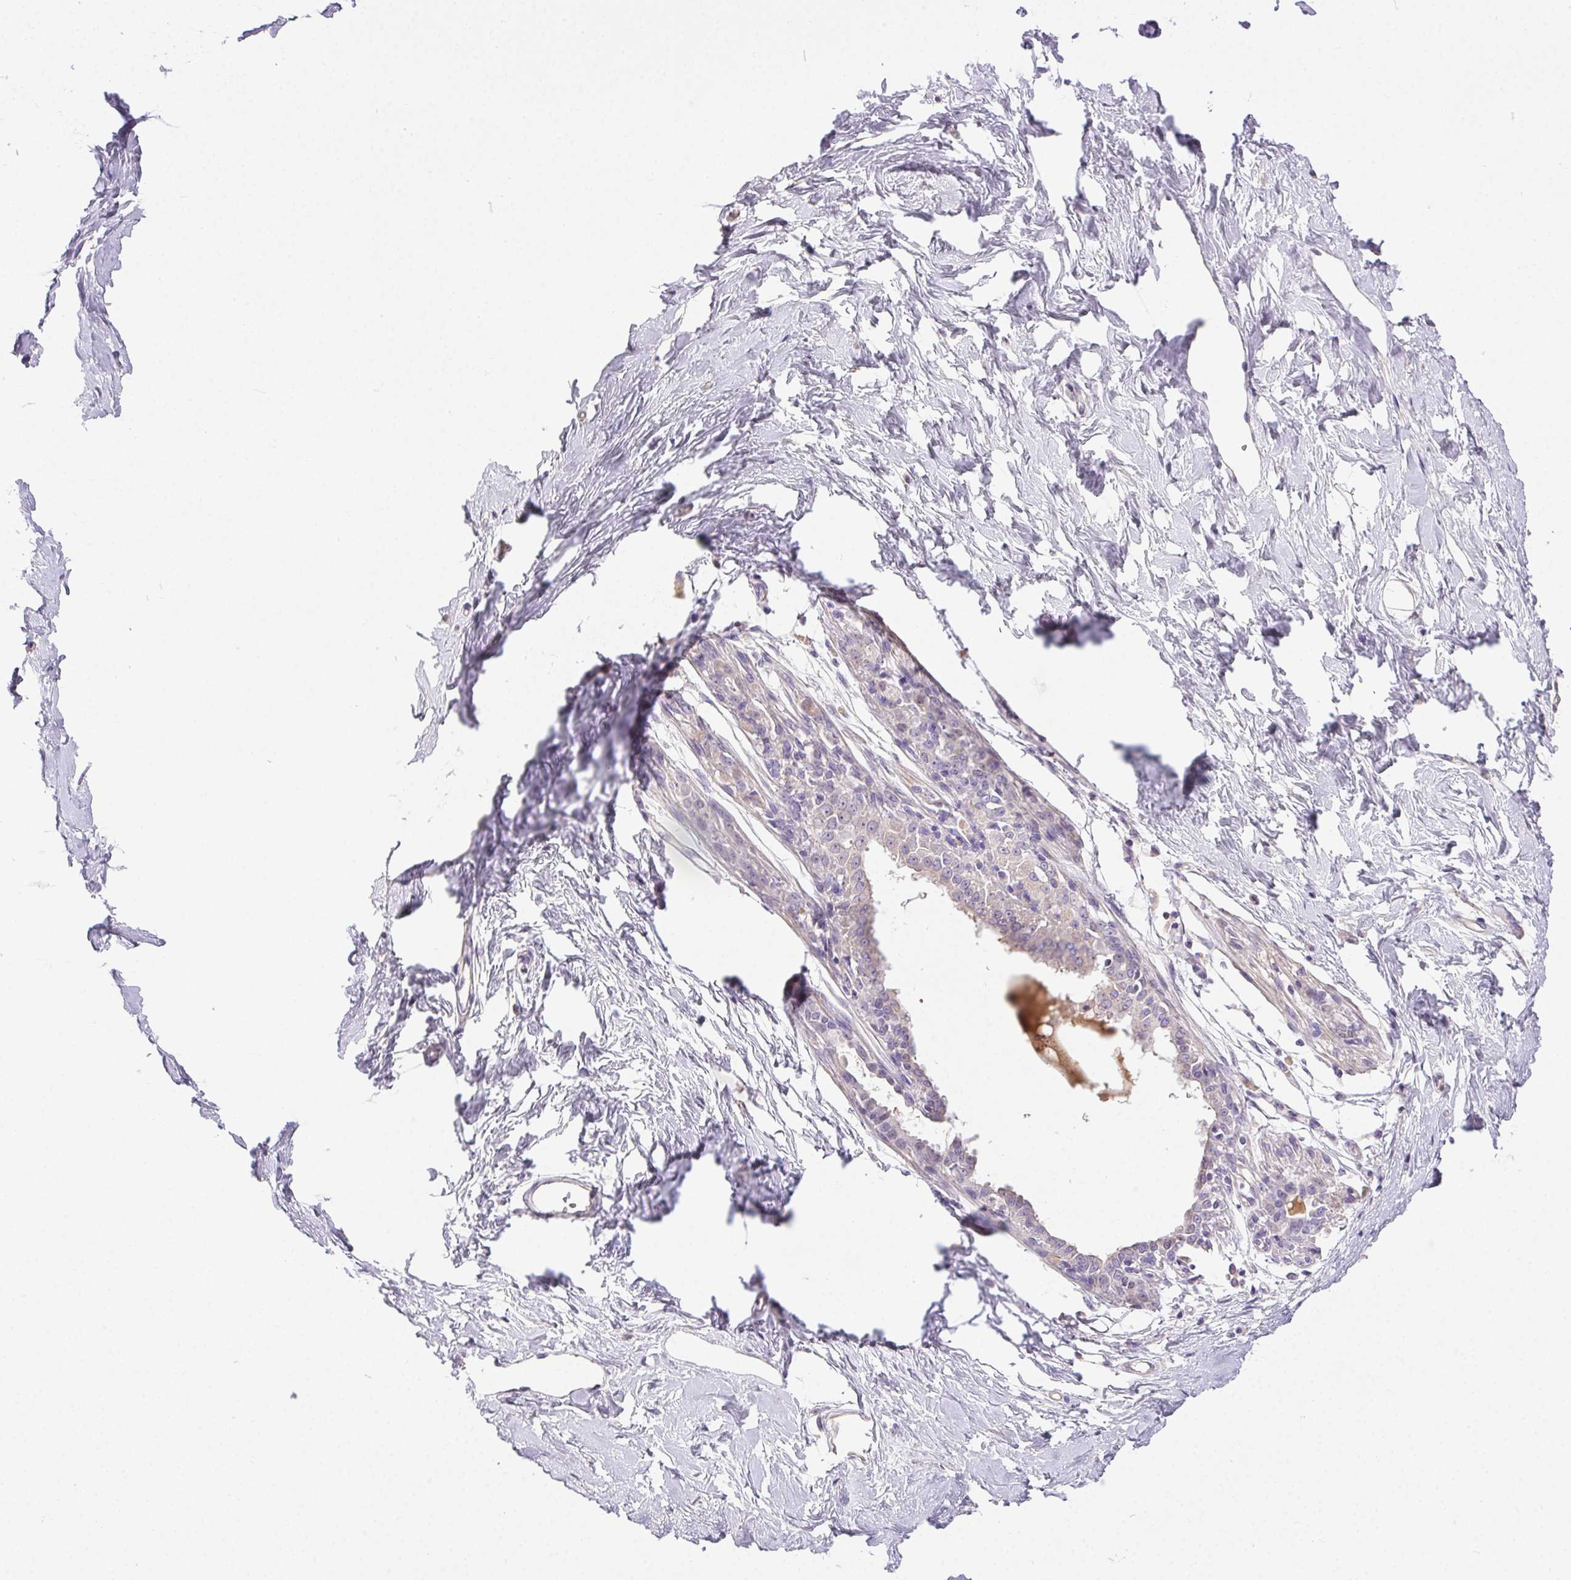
{"staining": {"intensity": "negative", "quantity": "none", "location": "none"}, "tissue": "breast", "cell_type": "Adipocytes", "image_type": "normal", "snomed": [{"axis": "morphology", "description": "Normal tissue, NOS"}, {"axis": "topography", "description": "Breast"}], "caption": "DAB (3,3'-diaminobenzidine) immunohistochemical staining of normal breast reveals no significant staining in adipocytes.", "gene": "SYCE2", "patient": {"sex": "female", "age": 45}}